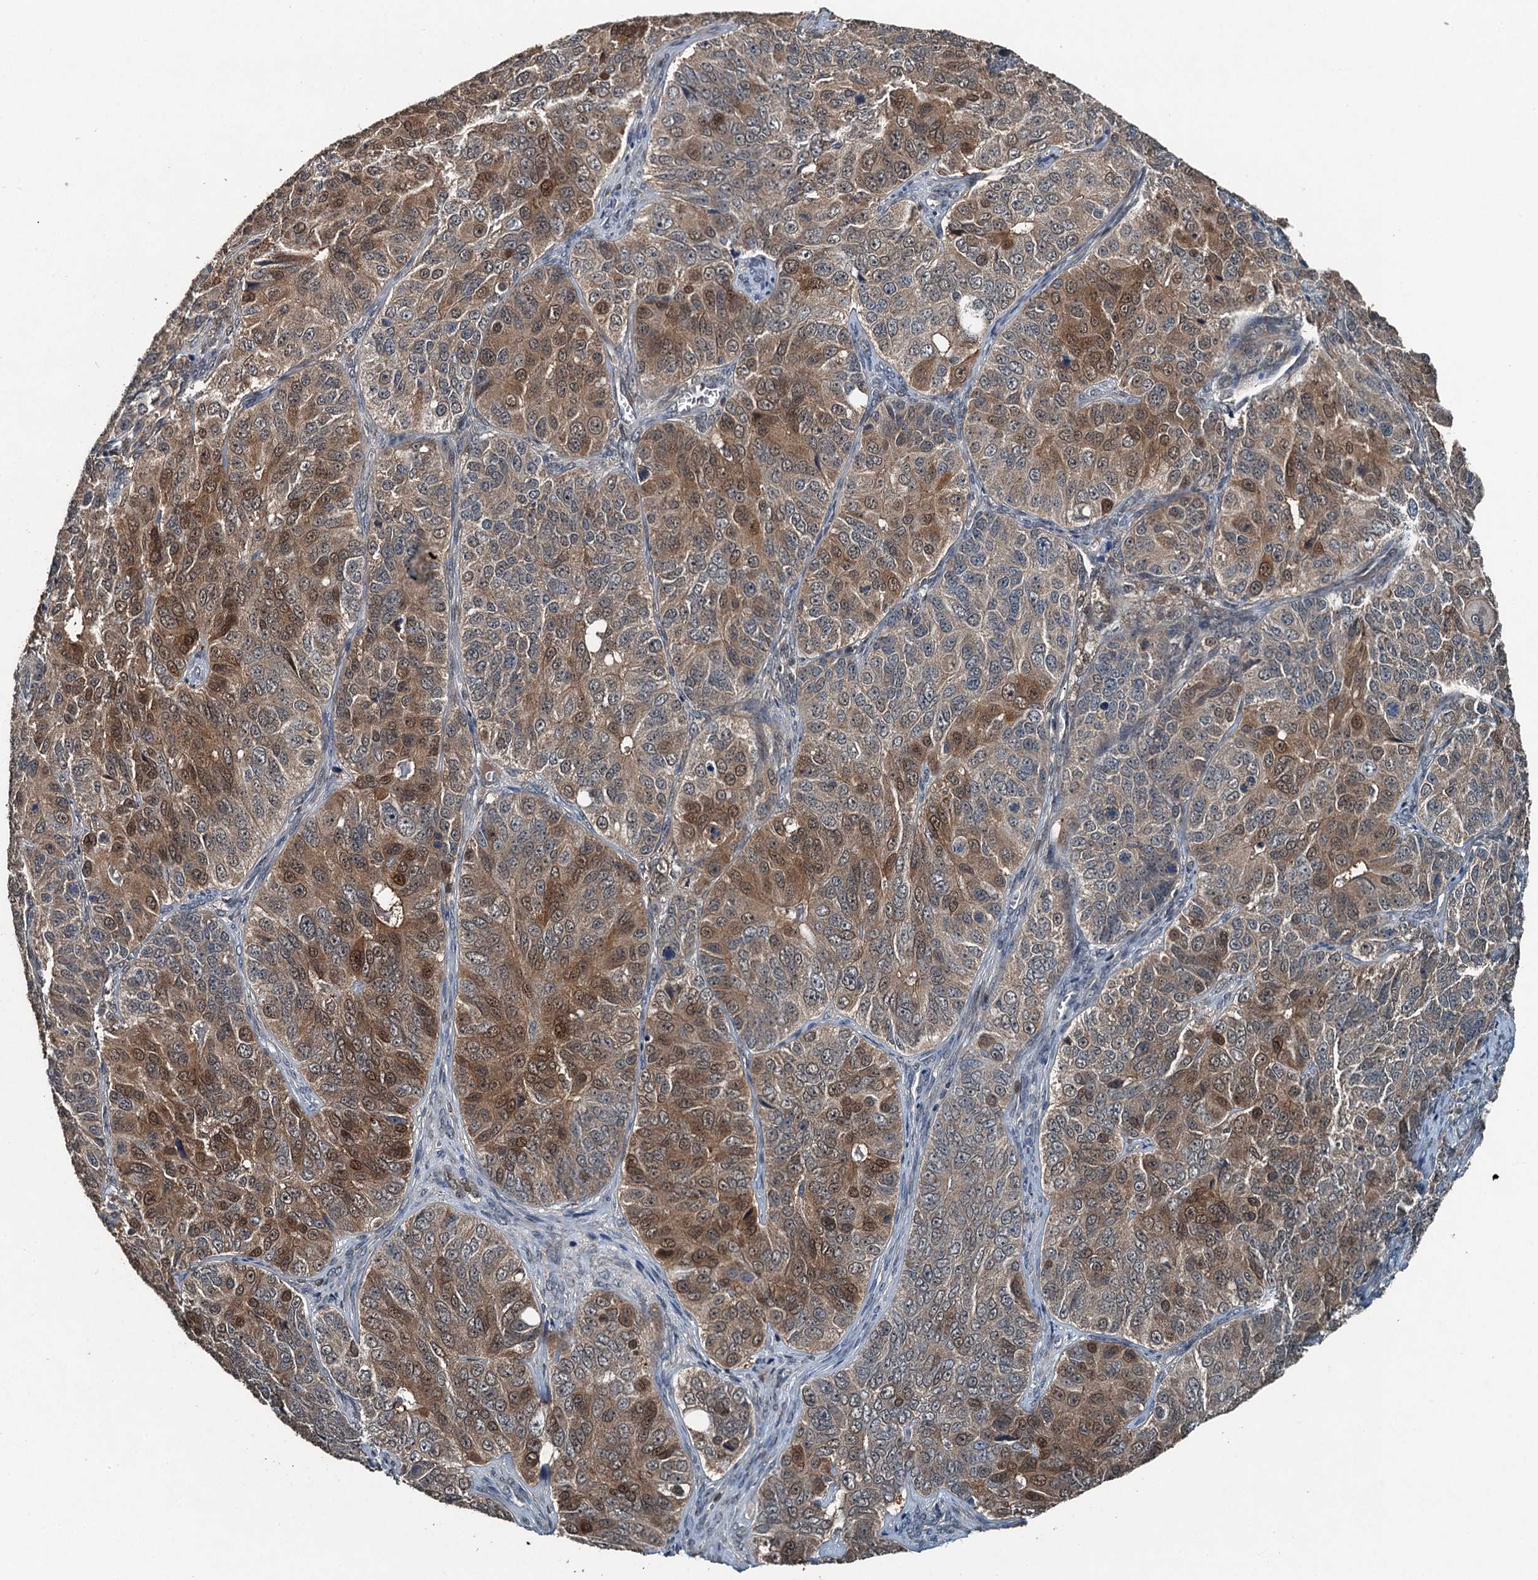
{"staining": {"intensity": "moderate", "quantity": "25%-75%", "location": "cytoplasmic/membranous,nuclear"}, "tissue": "ovarian cancer", "cell_type": "Tumor cells", "image_type": "cancer", "snomed": [{"axis": "morphology", "description": "Carcinoma, endometroid"}, {"axis": "topography", "description": "Ovary"}], "caption": "A brown stain labels moderate cytoplasmic/membranous and nuclear positivity of a protein in ovarian cancer tumor cells.", "gene": "TCTN1", "patient": {"sex": "female", "age": 51}}